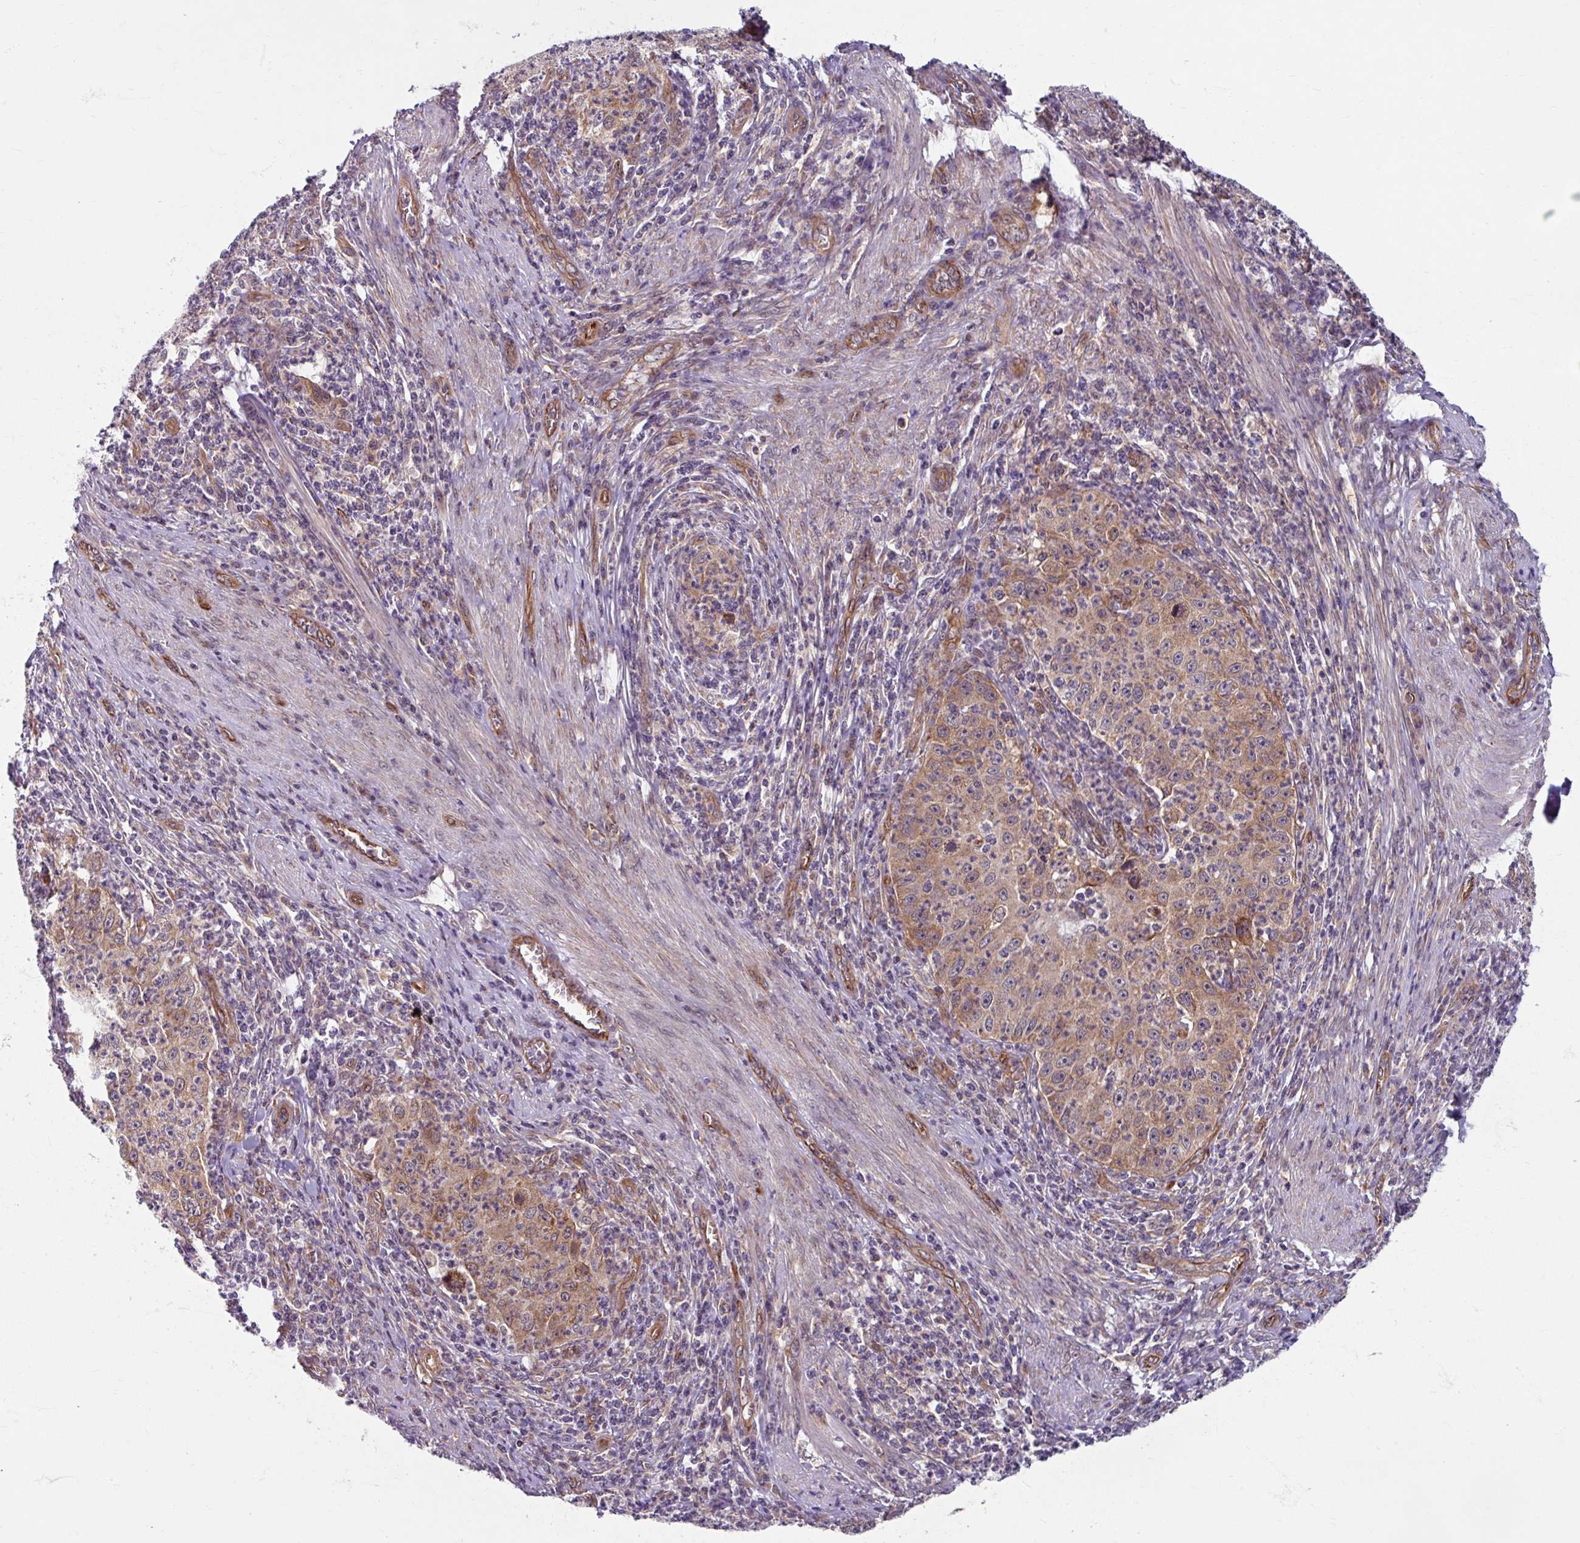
{"staining": {"intensity": "weak", "quantity": "25%-75%", "location": "cytoplasmic/membranous"}, "tissue": "cervical cancer", "cell_type": "Tumor cells", "image_type": "cancer", "snomed": [{"axis": "morphology", "description": "Squamous cell carcinoma, NOS"}, {"axis": "topography", "description": "Cervix"}], "caption": "Cervical cancer stained with IHC shows weak cytoplasmic/membranous staining in approximately 25%-75% of tumor cells.", "gene": "DAAM2", "patient": {"sex": "female", "age": 30}}